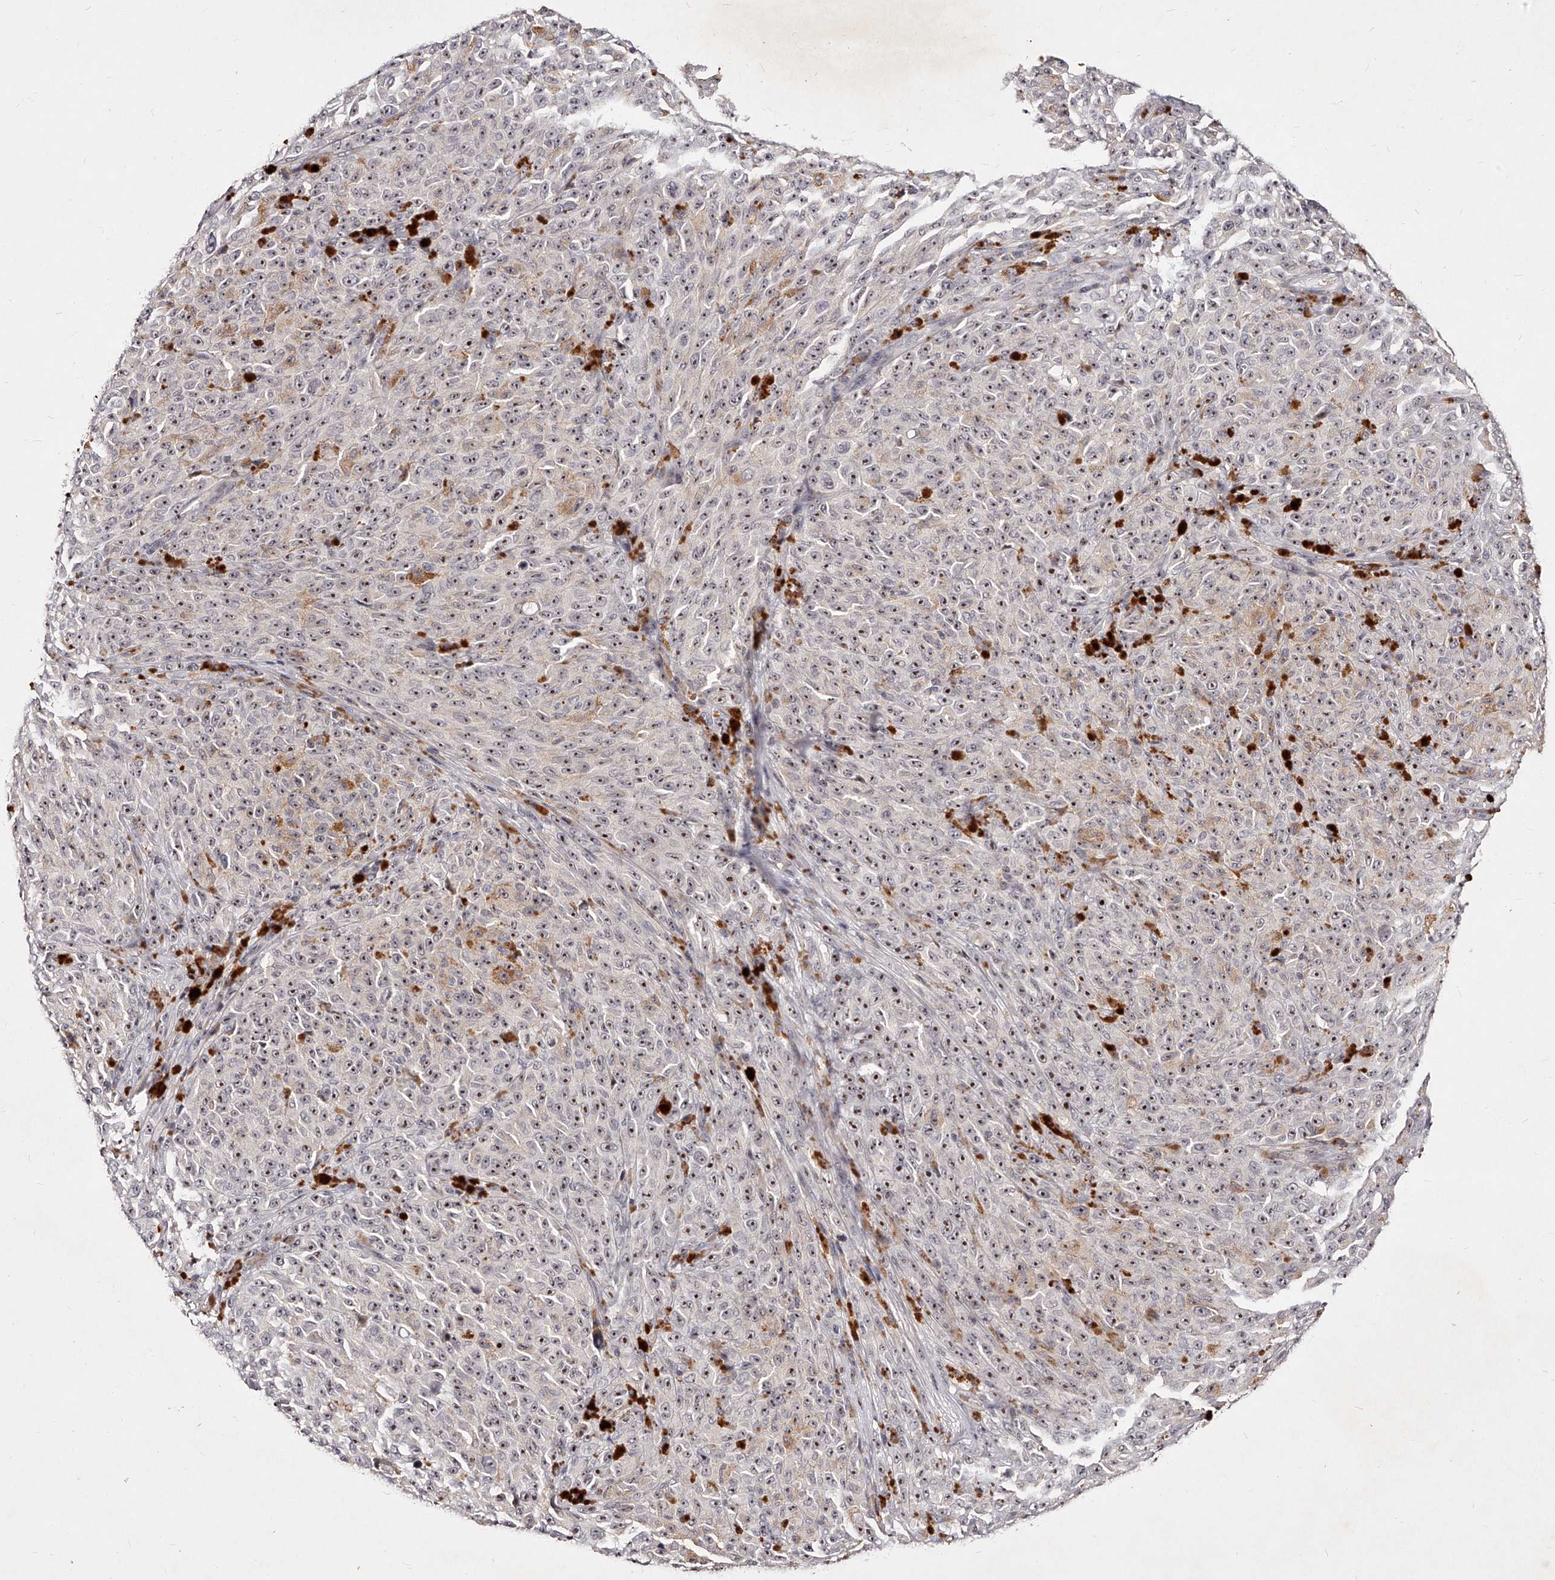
{"staining": {"intensity": "weak", "quantity": ">75%", "location": "nuclear"}, "tissue": "melanoma", "cell_type": "Tumor cells", "image_type": "cancer", "snomed": [{"axis": "morphology", "description": "Malignant melanoma, NOS"}, {"axis": "topography", "description": "Skin"}], "caption": "This is an image of immunohistochemistry (IHC) staining of melanoma, which shows weak staining in the nuclear of tumor cells.", "gene": "PHACTR1", "patient": {"sex": "female", "age": 82}}